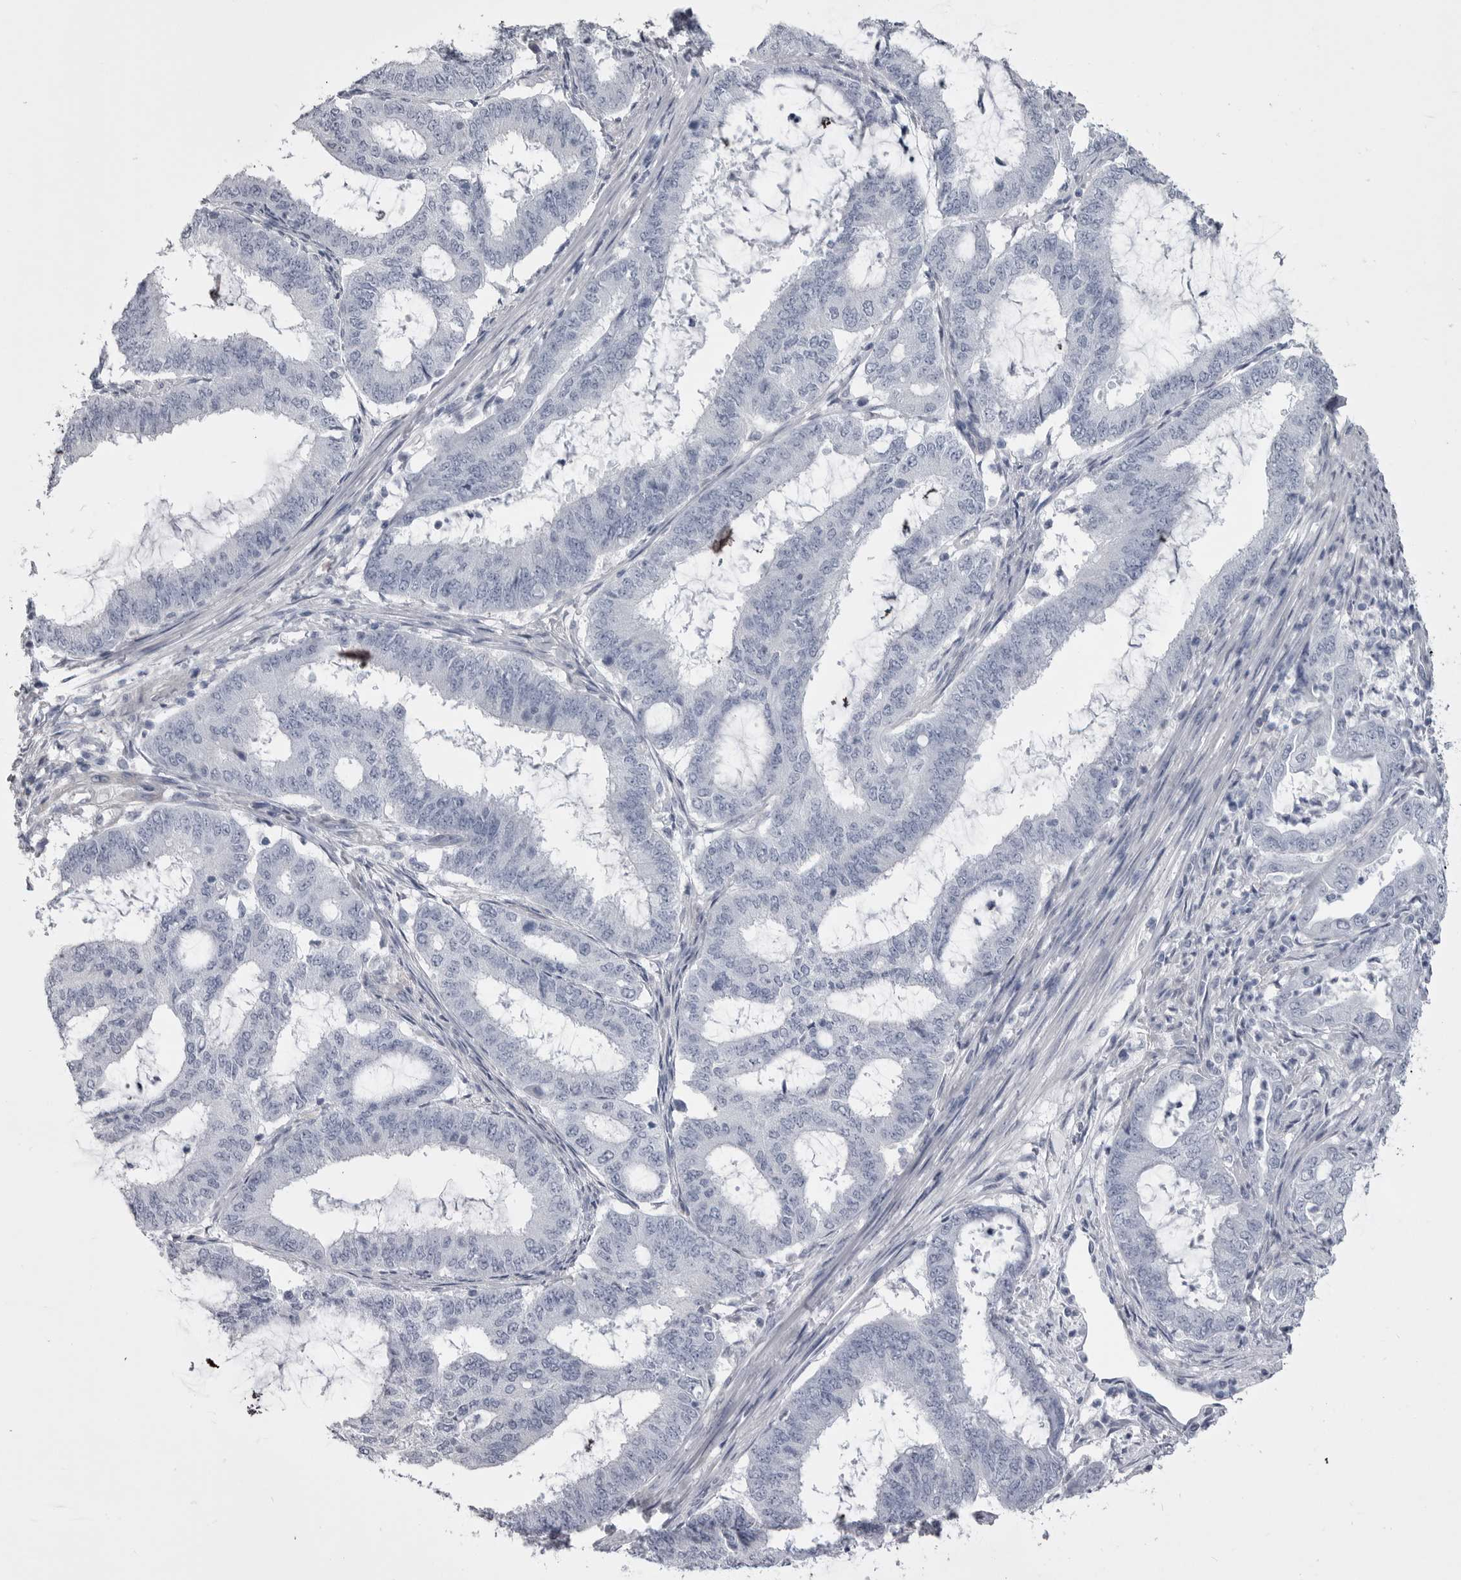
{"staining": {"intensity": "negative", "quantity": "none", "location": "none"}, "tissue": "endometrial cancer", "cell_type": "Tumor cells", "image_type": "cancer", "snomed": [{"axis": "morphology", "description": "Adenocarcinoma, NOS"}, {"axis": "topography", "description": "Endometrium"}], "caption": "Immunohistochemistry micrograph of human endometrial cancer stained for a protein (brown), which exhibits no positivity in tumor cells.", "gene": "ANK2", "patient": {"sex": "female", "age": 51}}